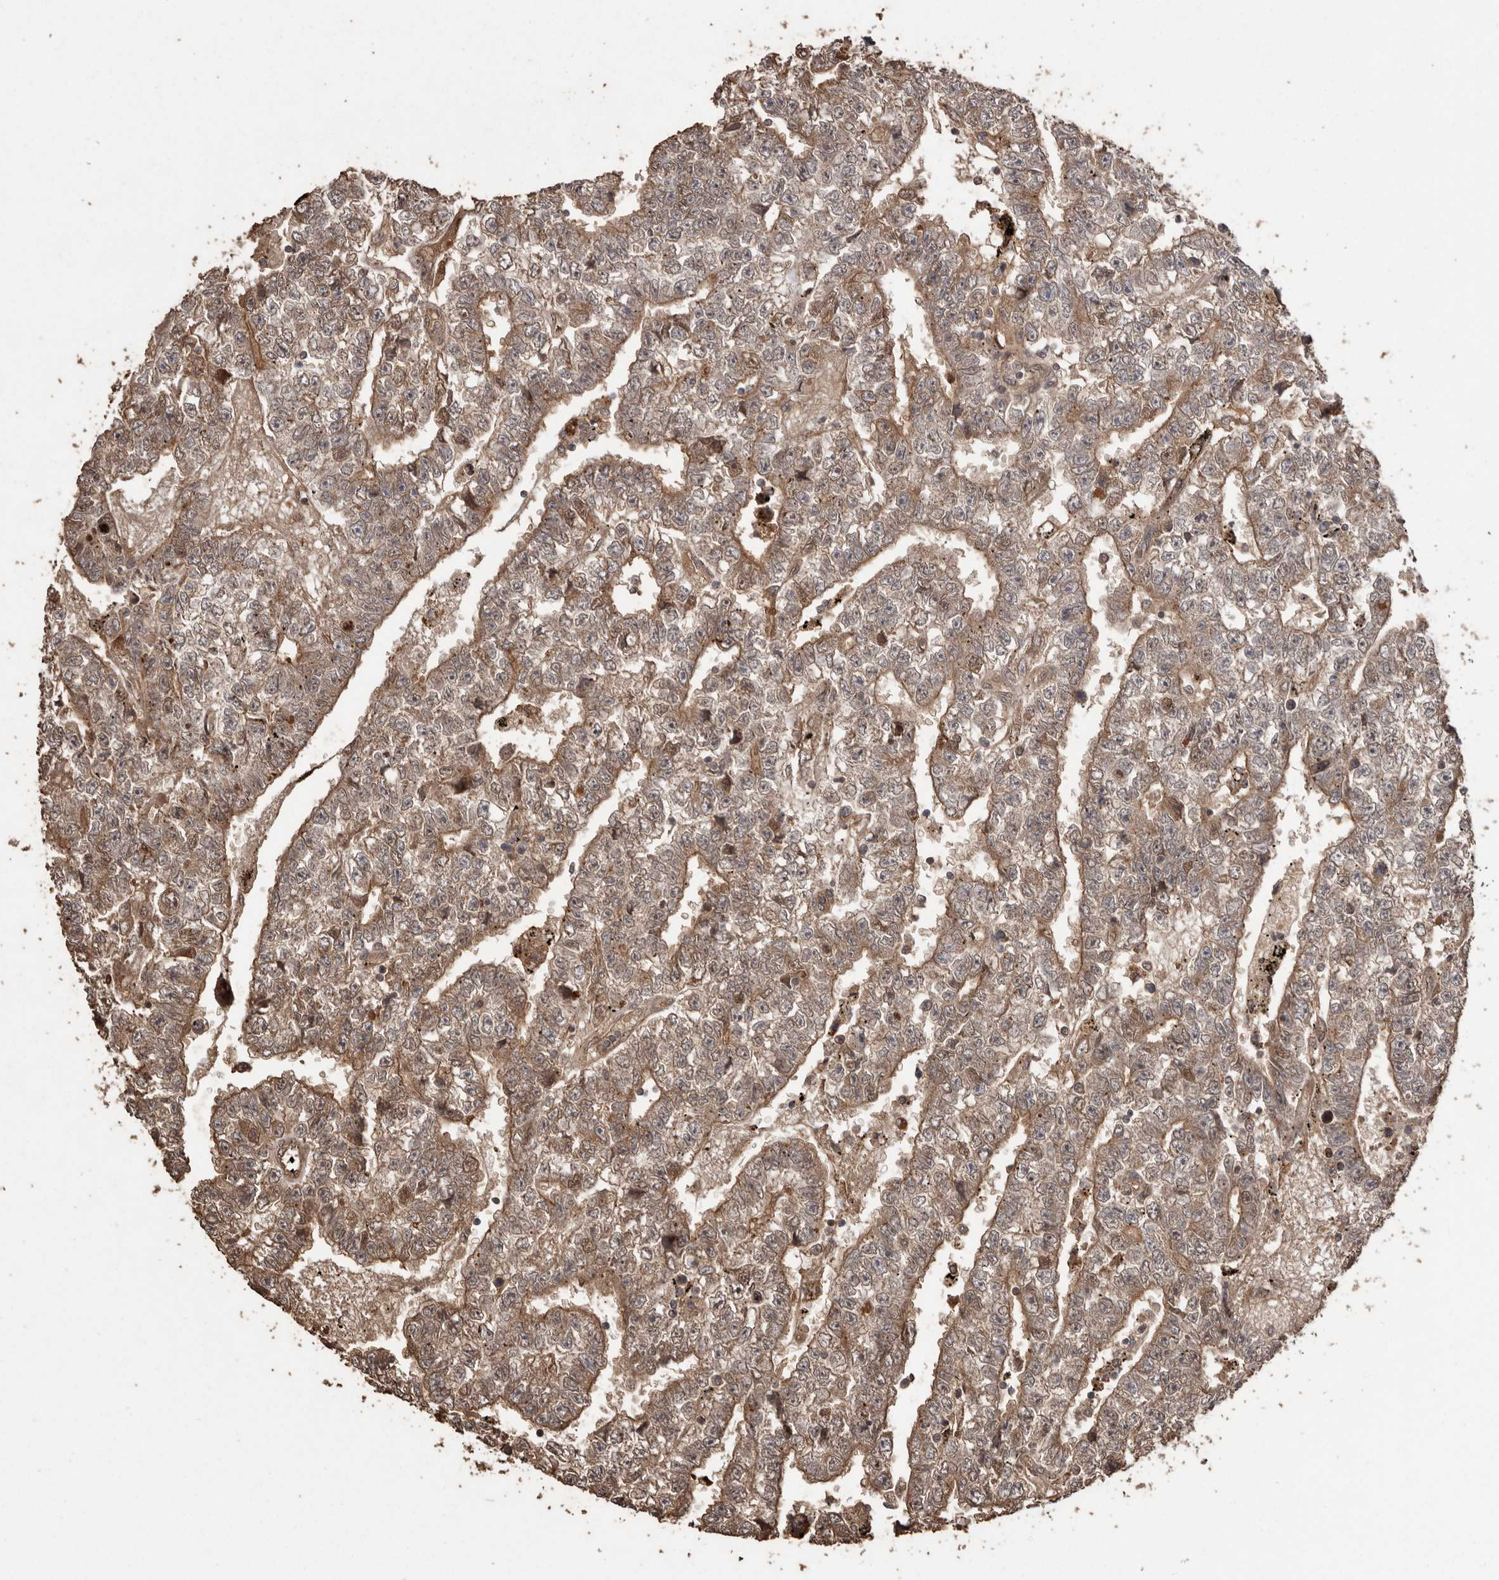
{"staining": {"intensity": "moderate", "quantity": ">75%", "location": "cytoplasmic/membranous"}, "tissue": "testis cancer", "cell_type": "Tumor cells", "image_type": "cancer", "snomed": [{"axis": "morphology", "description": "Carcinoma, Embryonal, NOS"}, {"axis": "topography", "description": "Testis"}], "caption": "This micrograph exhibits testis embryonal carcinoma stained with IHC to label a protein in brown. The cytoplasmic/membranous of tumor cells show moderate positivity for the protein. Nuclei are counter-stained blue.", "gene": "NUP43", "patient": {"sex": "male", "age": 25}}